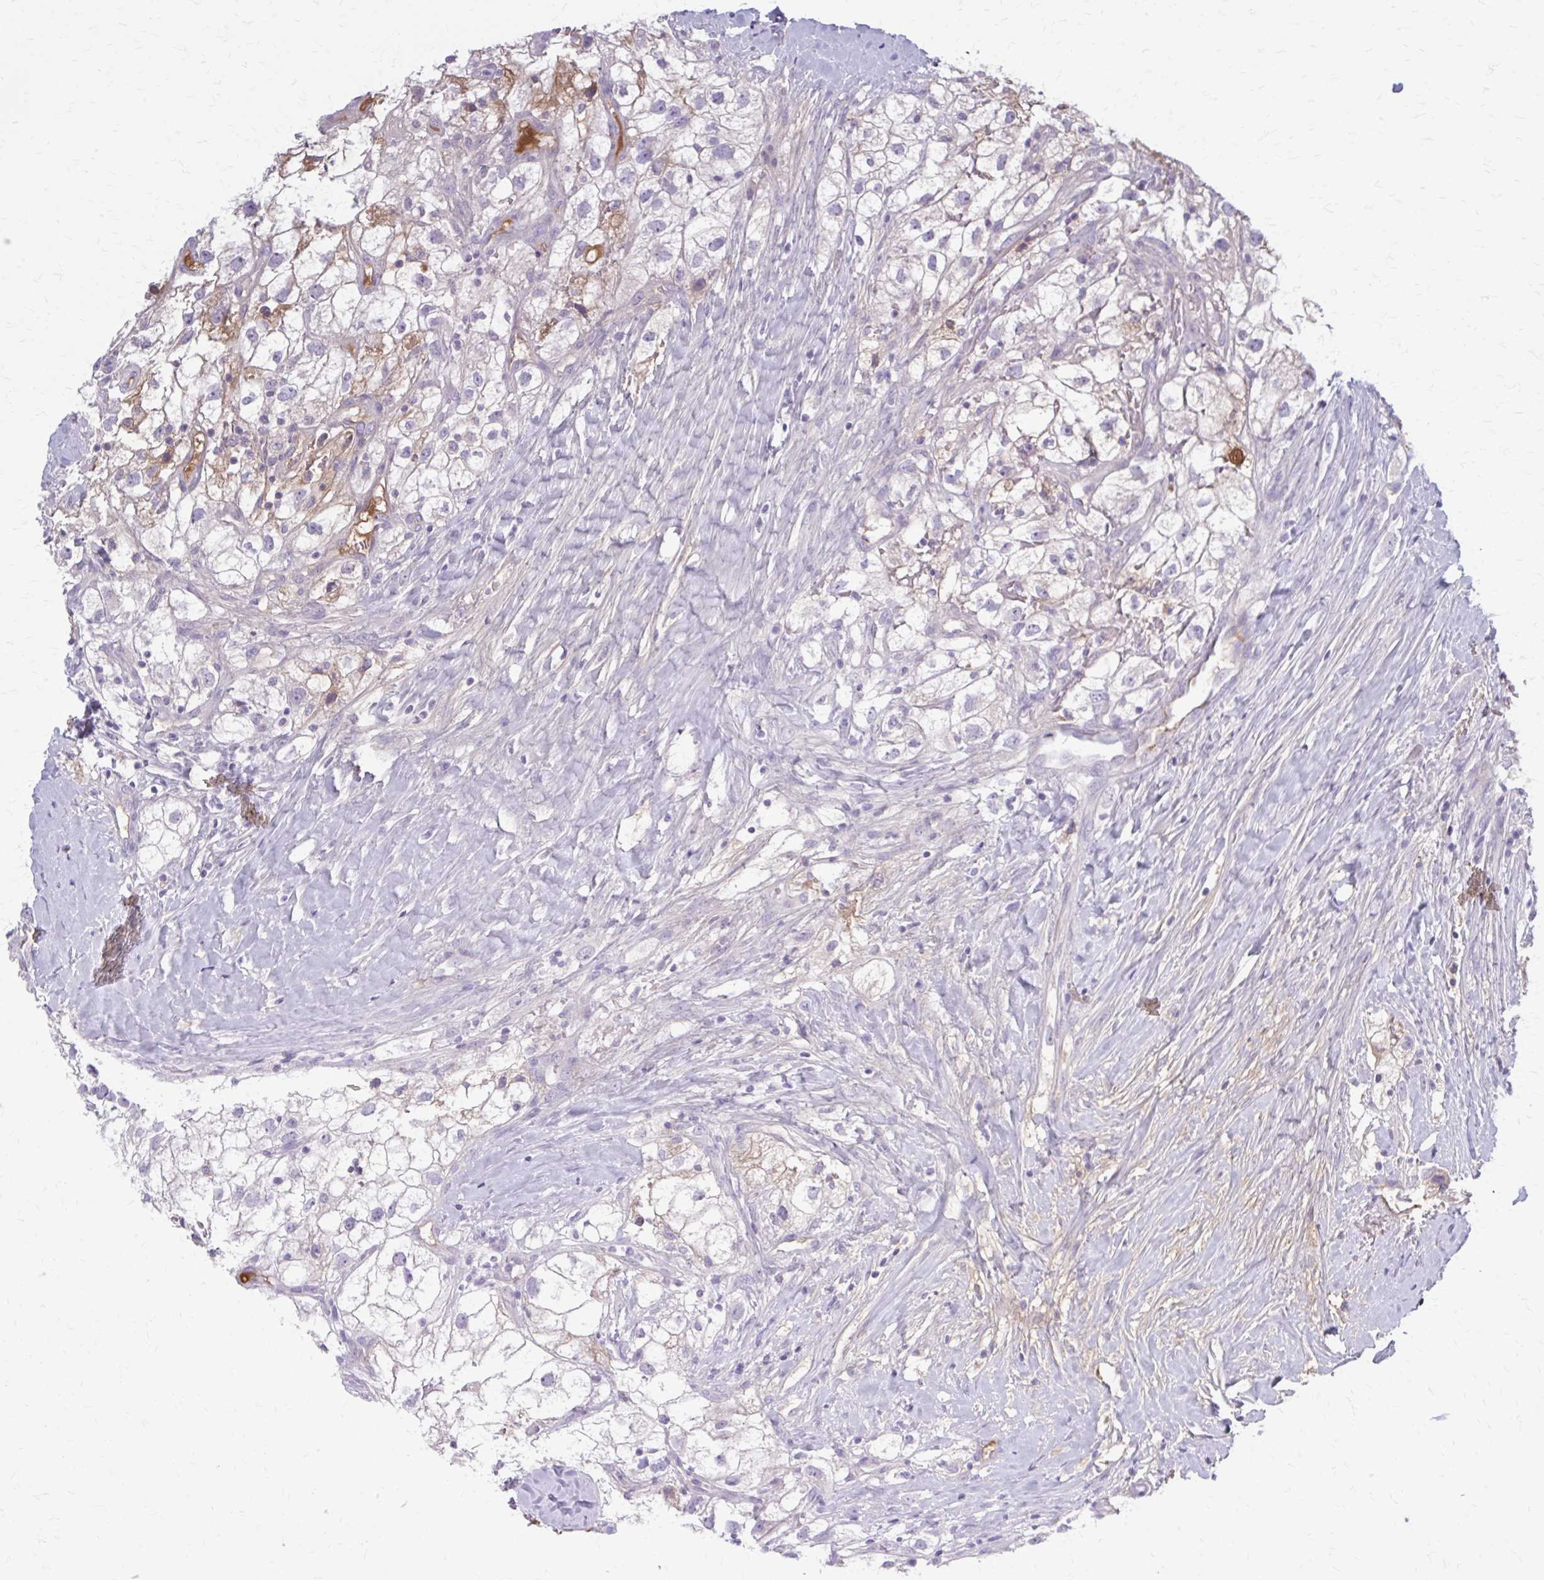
{"staining": {"intensity": "negative", "quantity": "none", "location": "none"}, "tissue": "renal cancer", "cell_type": "Tumor cells", "image_type": "cancer", "snomed": [{"axis": "morphology", "description": "Adenocarcinoma, NOS"}, {"axis": "topography", "description": "Kidney"}], "caption": "A photomicrograph of human renal cancer (adenocarcinoma) is negative for staining in tumor cells.", "gene": "SERPIND1", "patient": {"sex": "male", "age": 59}}